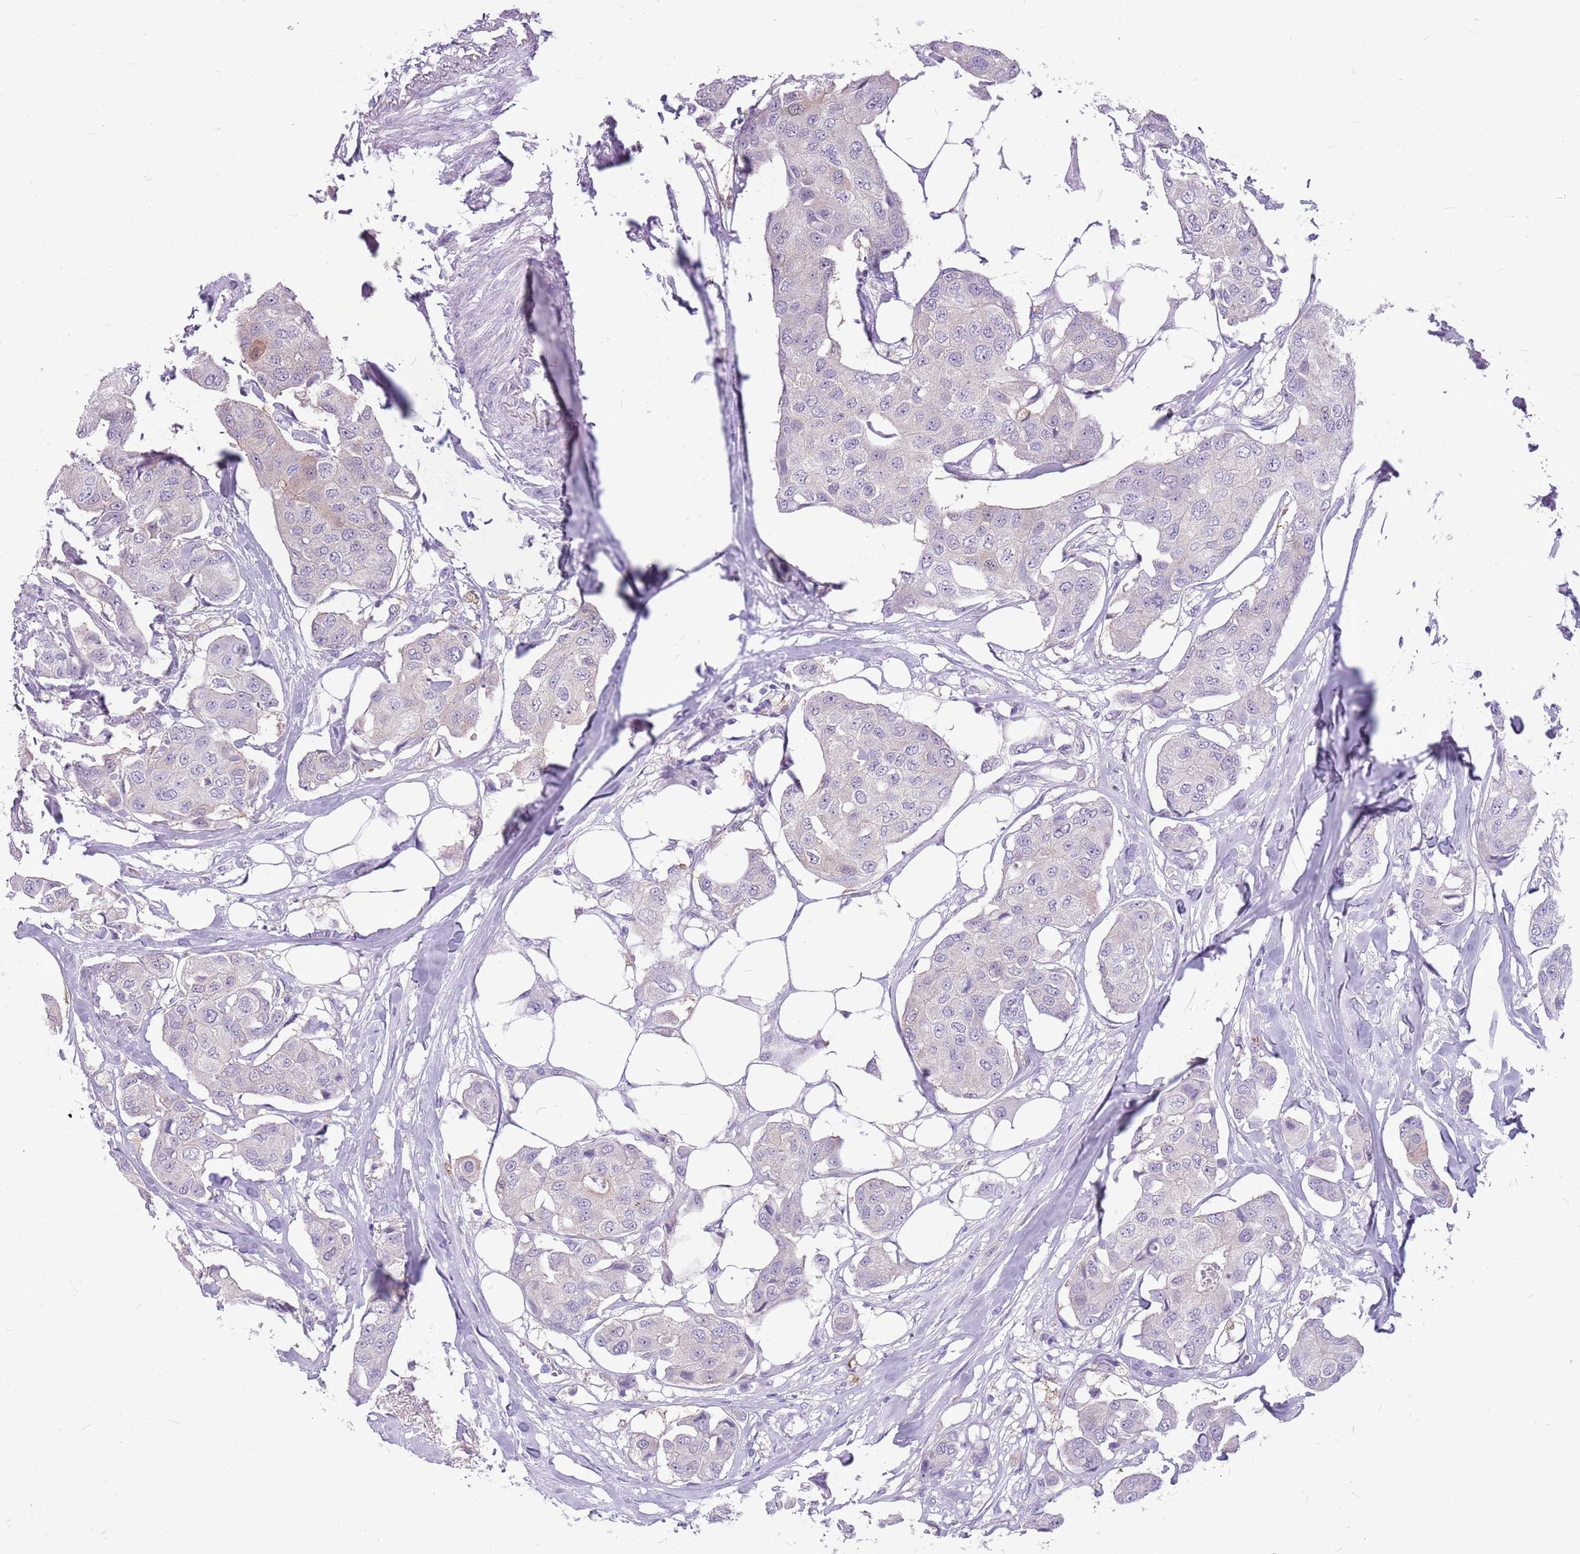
{"staining": {"intensity": "negative", "quantity": "none", "location": "none"}, "tissue": "breast cancer", "cell_type": "Tumor cells", "image_type": "cancer", "snomed": [{"axis": "morphology", "description": "Duct carcinoma"}, {"axis": "topography", "description": "Breast"}, {"axis": "topography", "description": "Lymph node"}], "caption": "Human breast cancer (infiltrating ductal carcinoma) stained for a protein using immunohistochemistry exhibits no expression in tumor cells.", "gene": "ZNF425", "patient": {"sex": "female", "age": 80}}